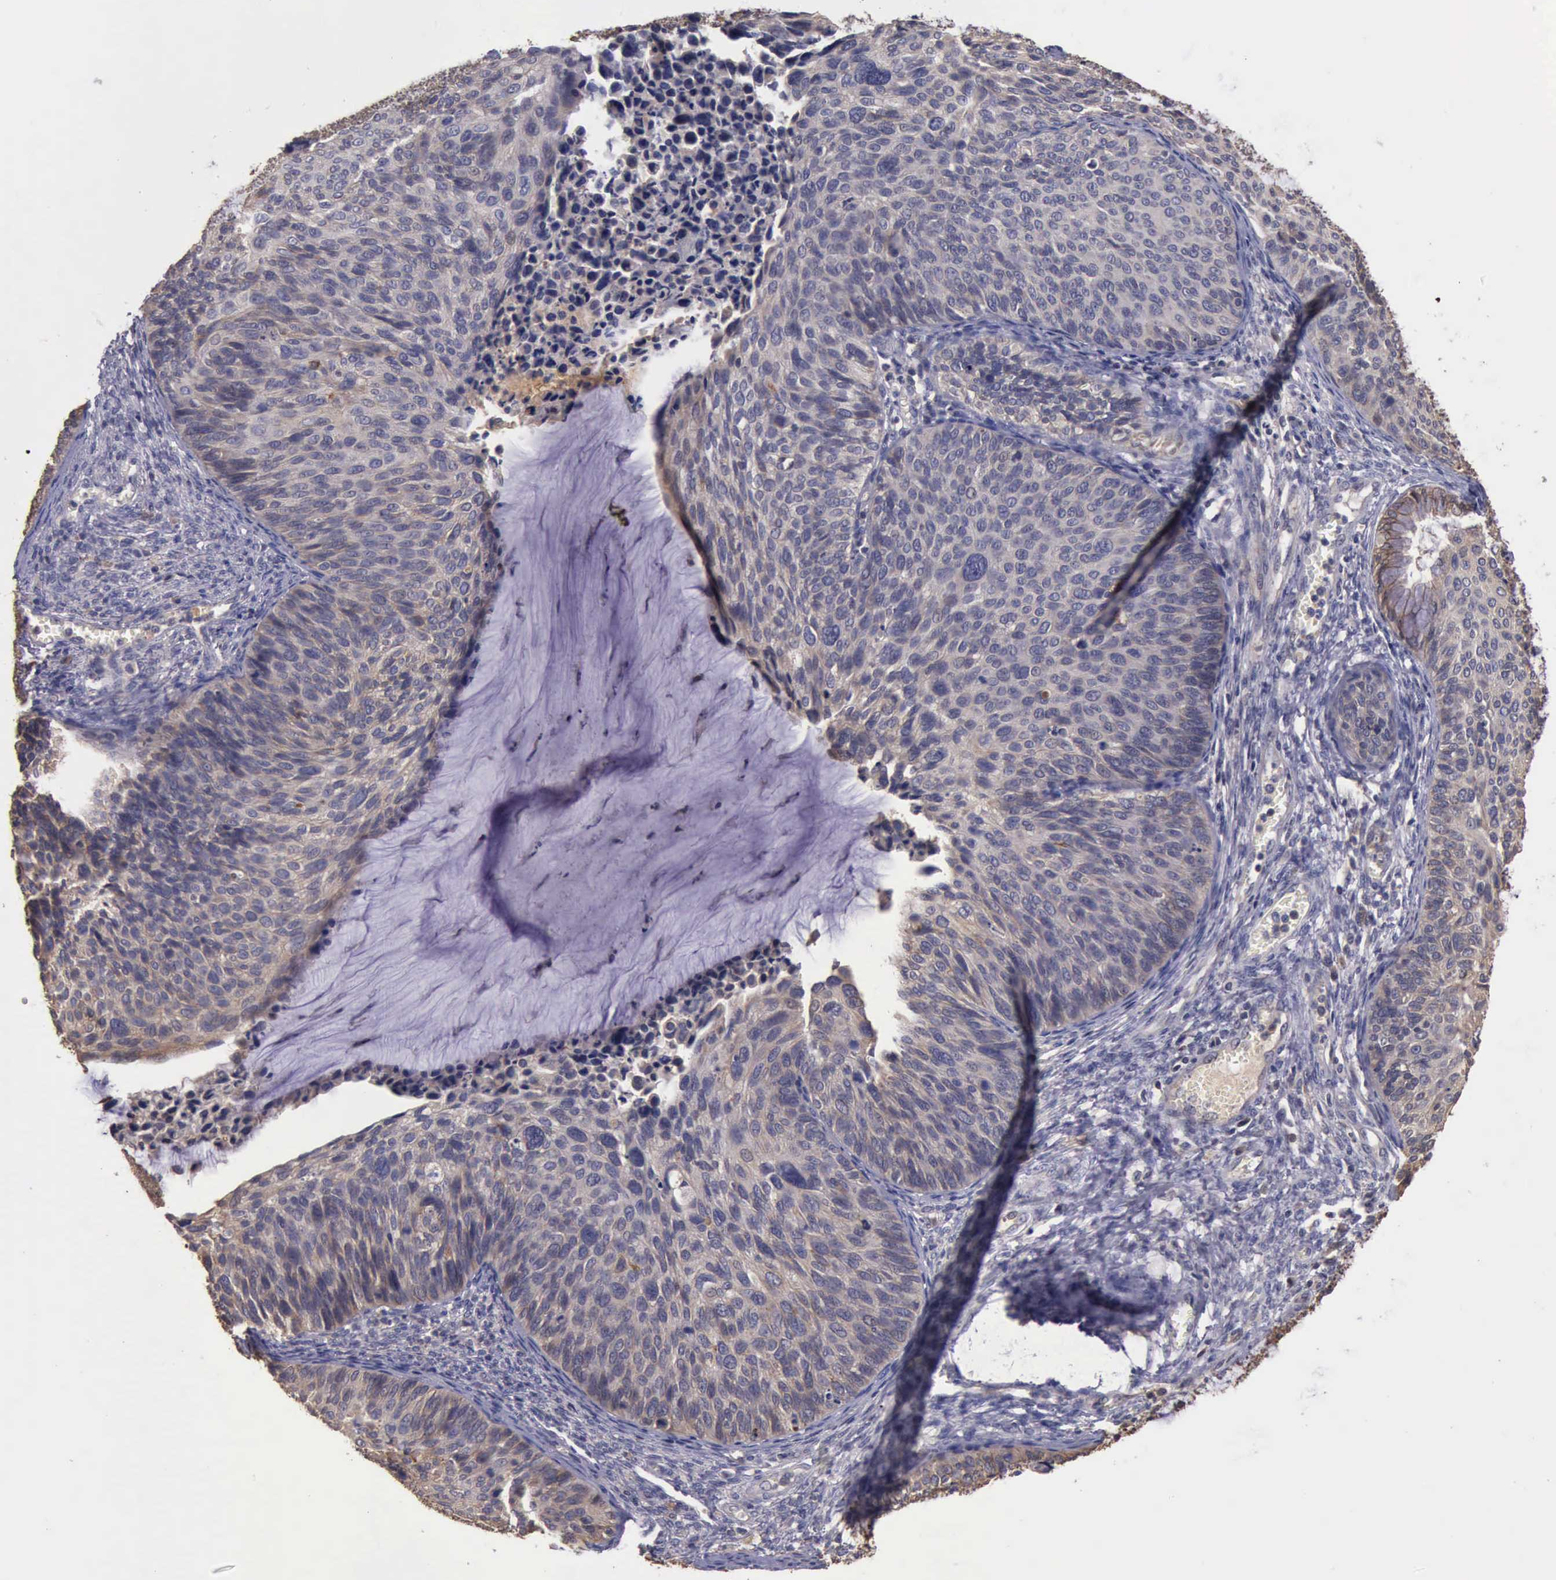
{"staining": {"intensity": "negative", "quantity": "none", "location": "none"}, "tissue": "cervical cancer", "cell_type": "Tumor cells", "image_type": "cancer", "snomed": [{"axis": "morphology", "description": "Squamous cell carcinoma, NOS"}, {"axis": "topography", "description": "Cervix"}], "caption": "Immunohistochemistry image of cervical cancer stained for a protein (brown), which exhibits no expression in tumor cells. (Brightfield microscopy of DAB (3,3'-diaminobenzidine) immunohistochemistry (IHC) at high magnification).", "gene": "RAB39B", "patient": {"sex": "female", "age": 36}}